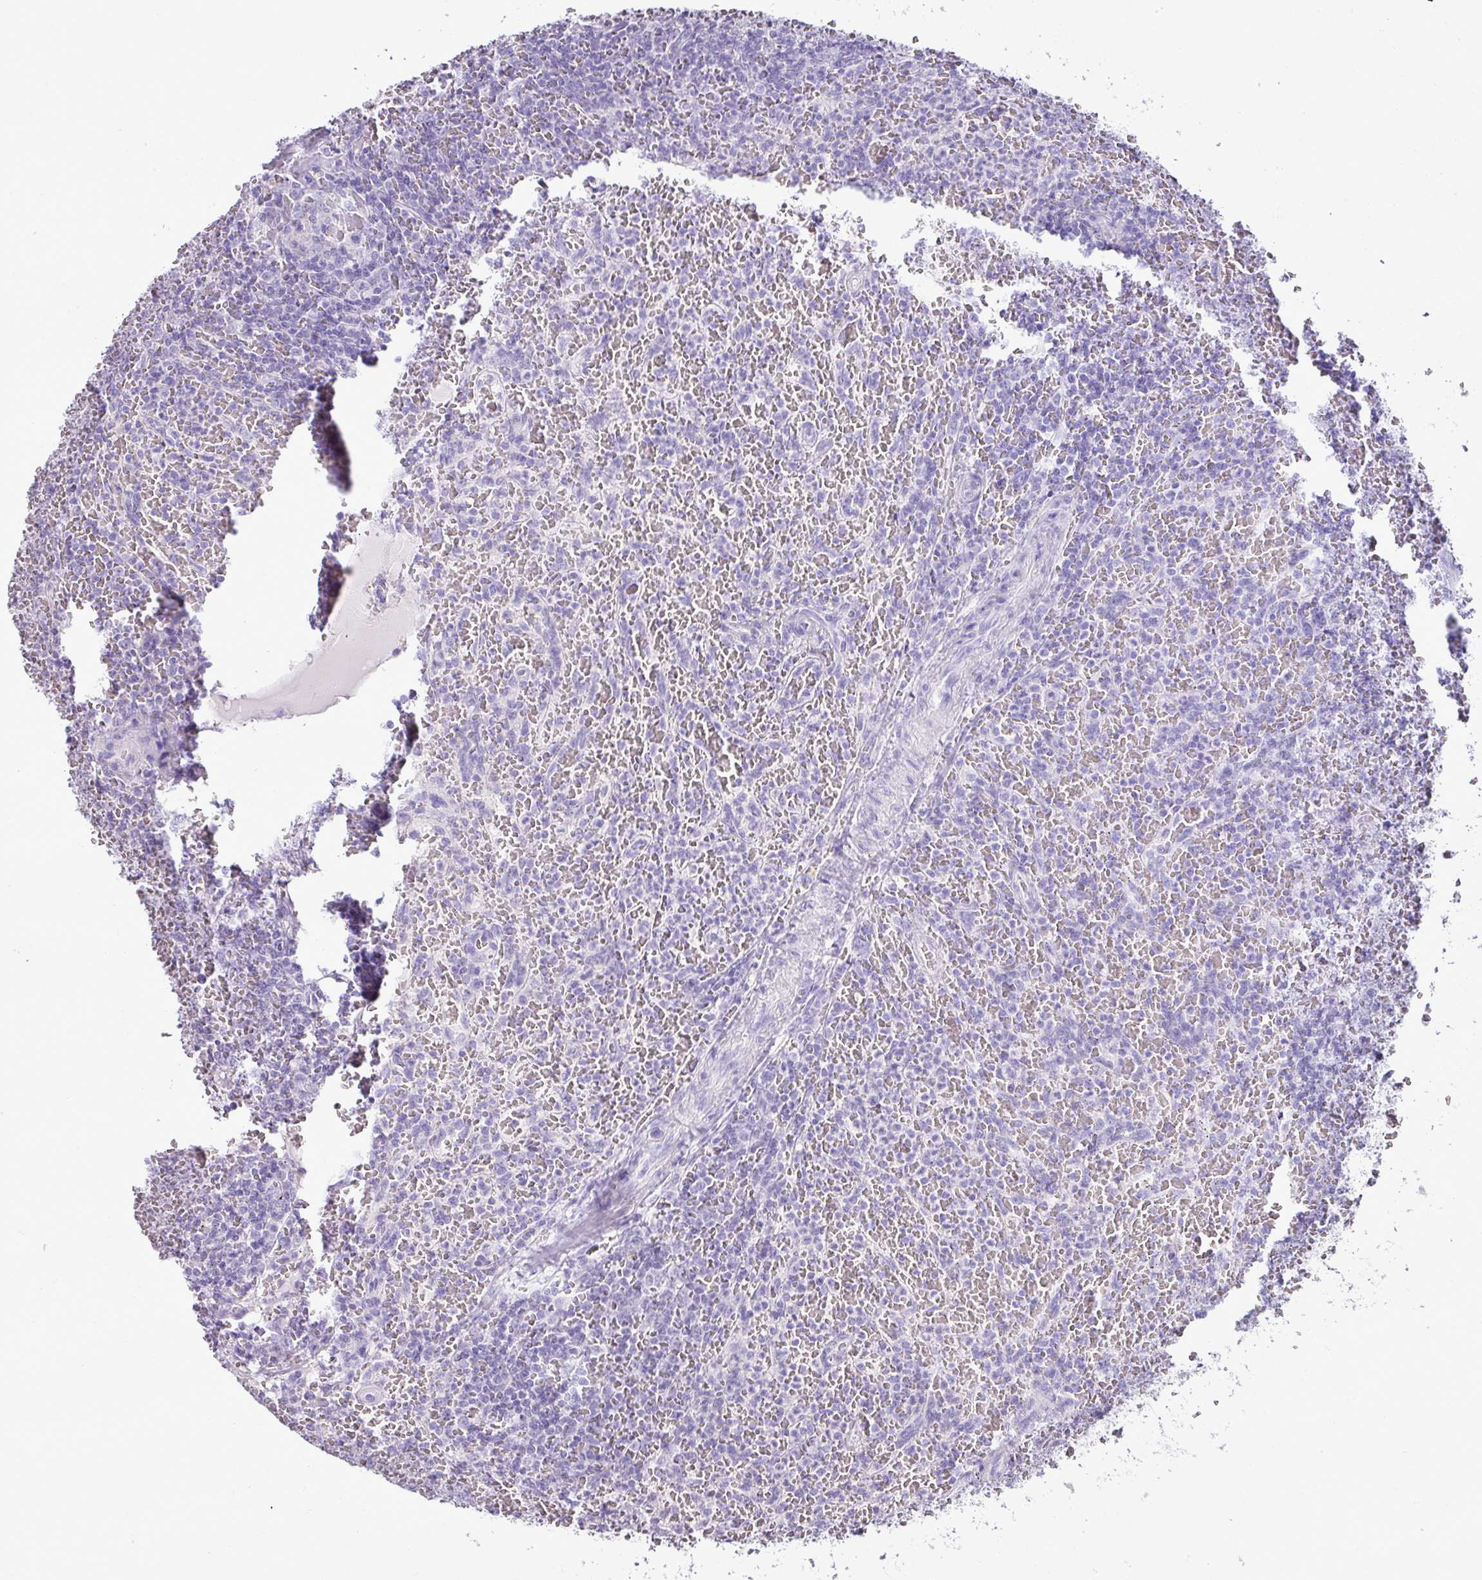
{"staining": {"intensity": "negative", "quantity": "none", "location": "none"}, "tissue": "lymphoma", "cell_type": "Tumor cells", "image_type": "cancer", "snomed": [{"axis": "morphology", "description": "Malignant lymphoma, non-Hodgkin's type, Low grade"}, {"axis": "topography", "description": "Spleen"}], "caption": "Tumor cells show no significant protein staining in lymphoma.", "gene": "BRINP2", "patient": {"sex": "female", "age": 64}}